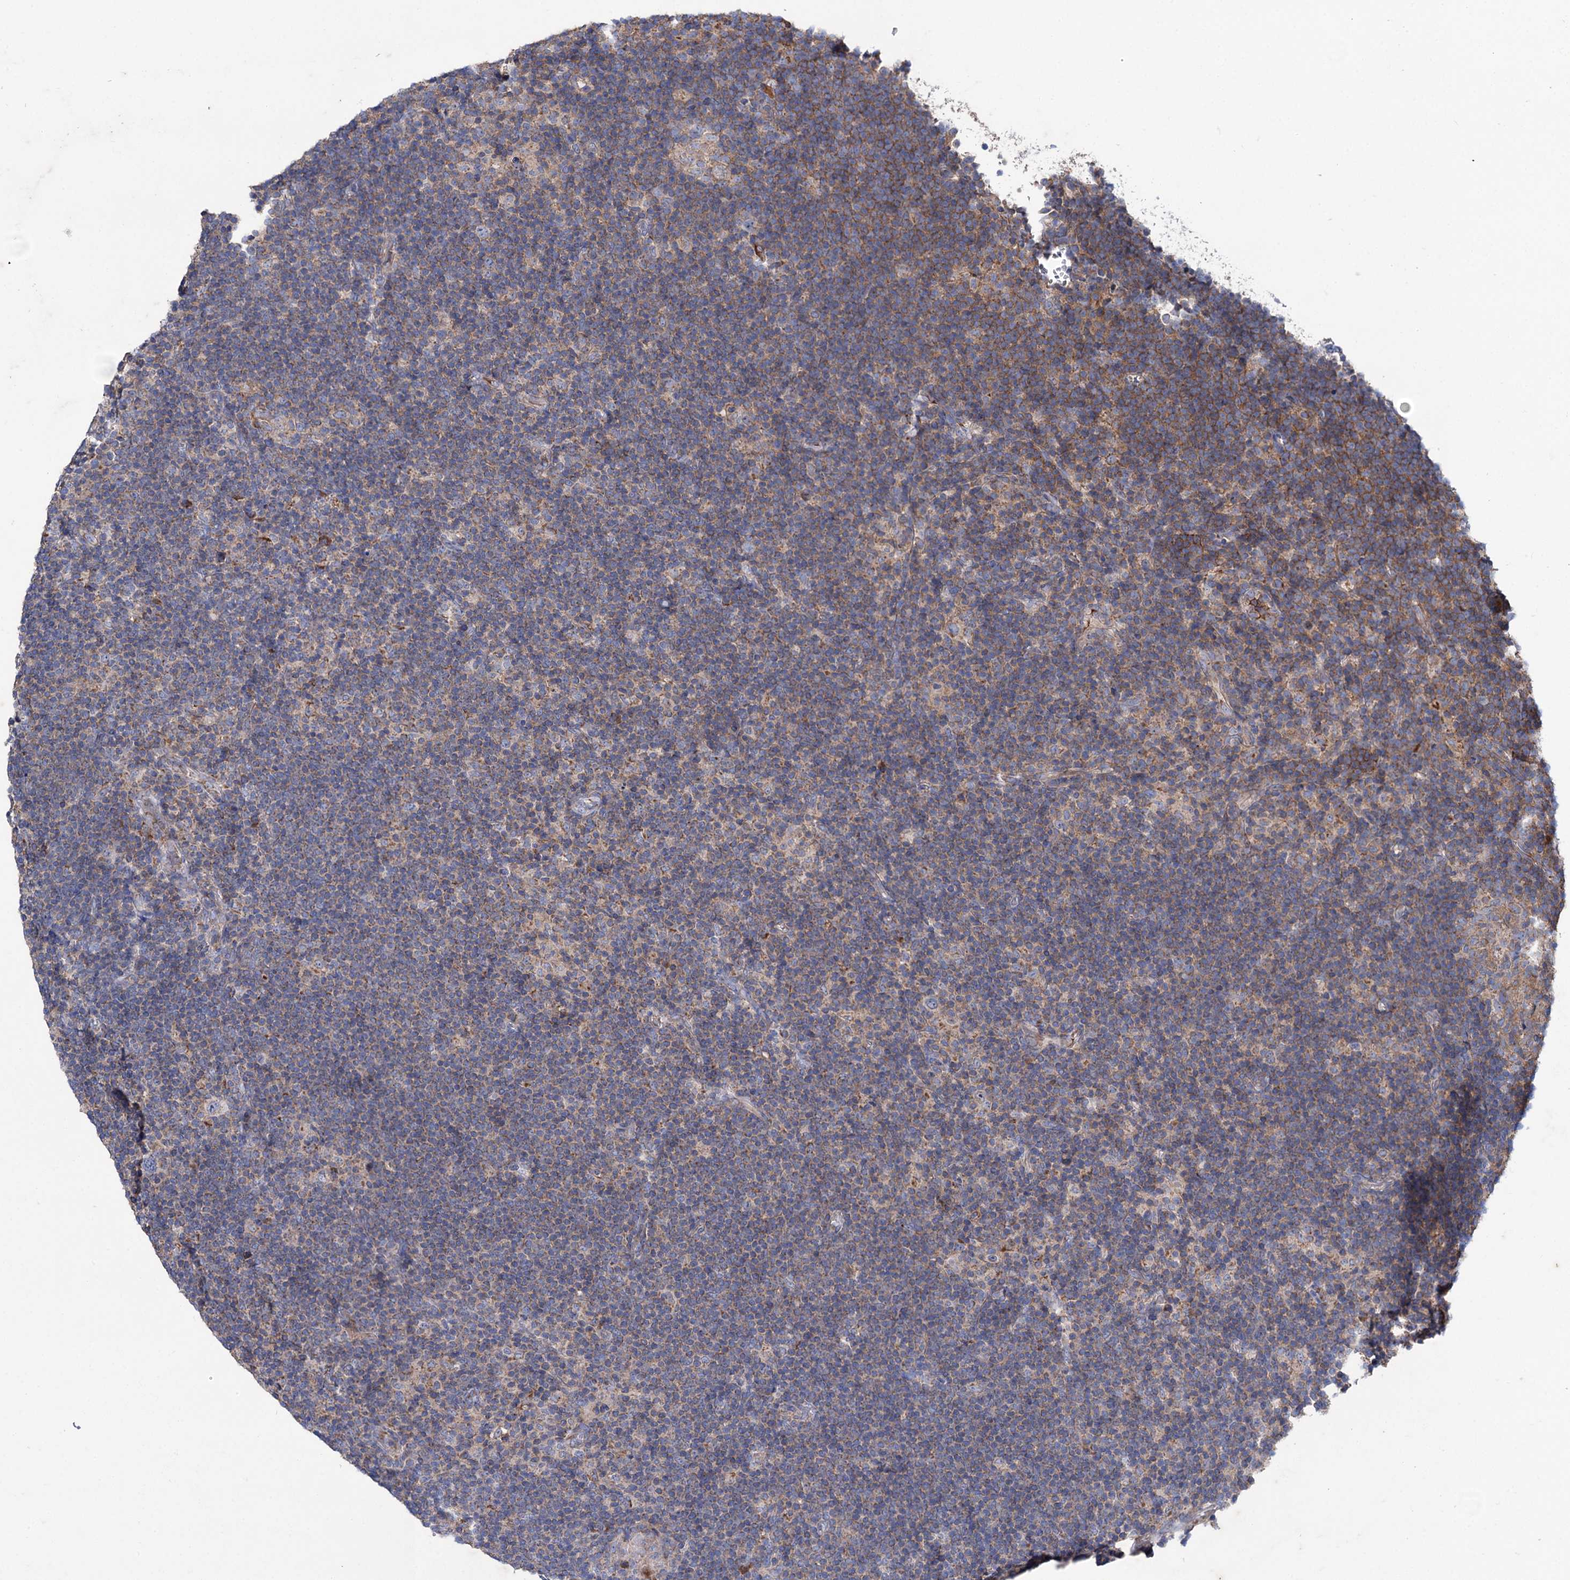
{"staining": {"intensity": "negative", "quantity": "none", "location": "none"}, "tissue": "lymphoma", "cell_type": "Tumor cells", "image_type": "cancer", "snomed": [{"axis": "morphology", "description": "Hodgkin's disease, NOS"}, {"axis": "topography", "description": "Lymph node"}], "caption": "Immunohistochemistry (IHC) of human Hodgkin's disease exhibits no expression in tumor cells.", "gene": "CLPB", "patient": {"sex": "female", "age": 57}}